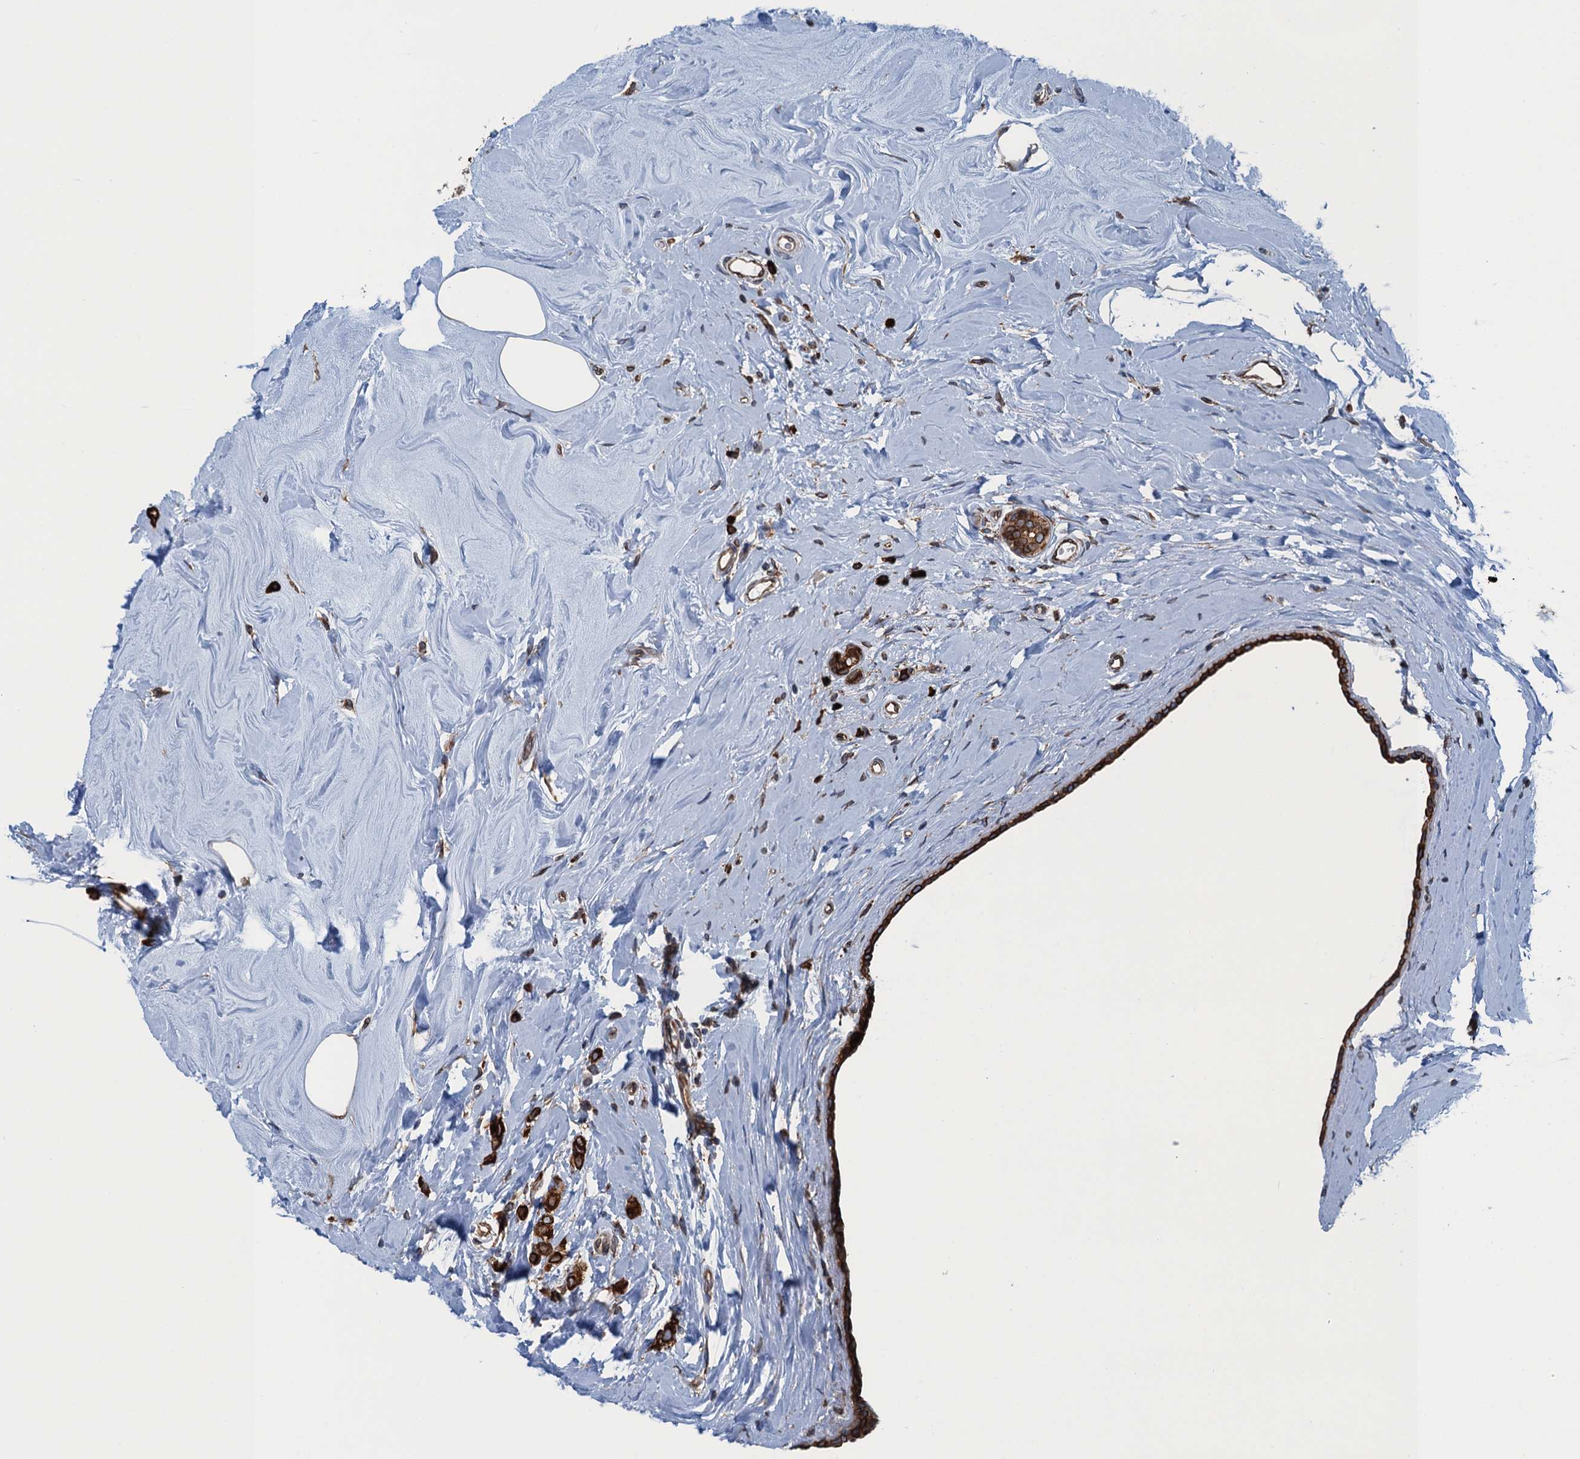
{"staining": {"intensity": "strong", "quantity": ">75%", "location": "cytoplasmic/membranous"}, "tissue": "breast cancer", "cell_type": "Tumor cells", "image_type": "cancer", "snomed": [{"axis": "morphology", "description": "Lobular carcinoma"}, {"axis": "topography", "description": "Breast"}], "caption": "This is an image of immunohistochemistry staining of breast cancer, which shows strong positivity in the cytoplasmic/membranous of tumor cells.", "gene": "TMEM205", "patient": {"sex": "female", "age": 47}}